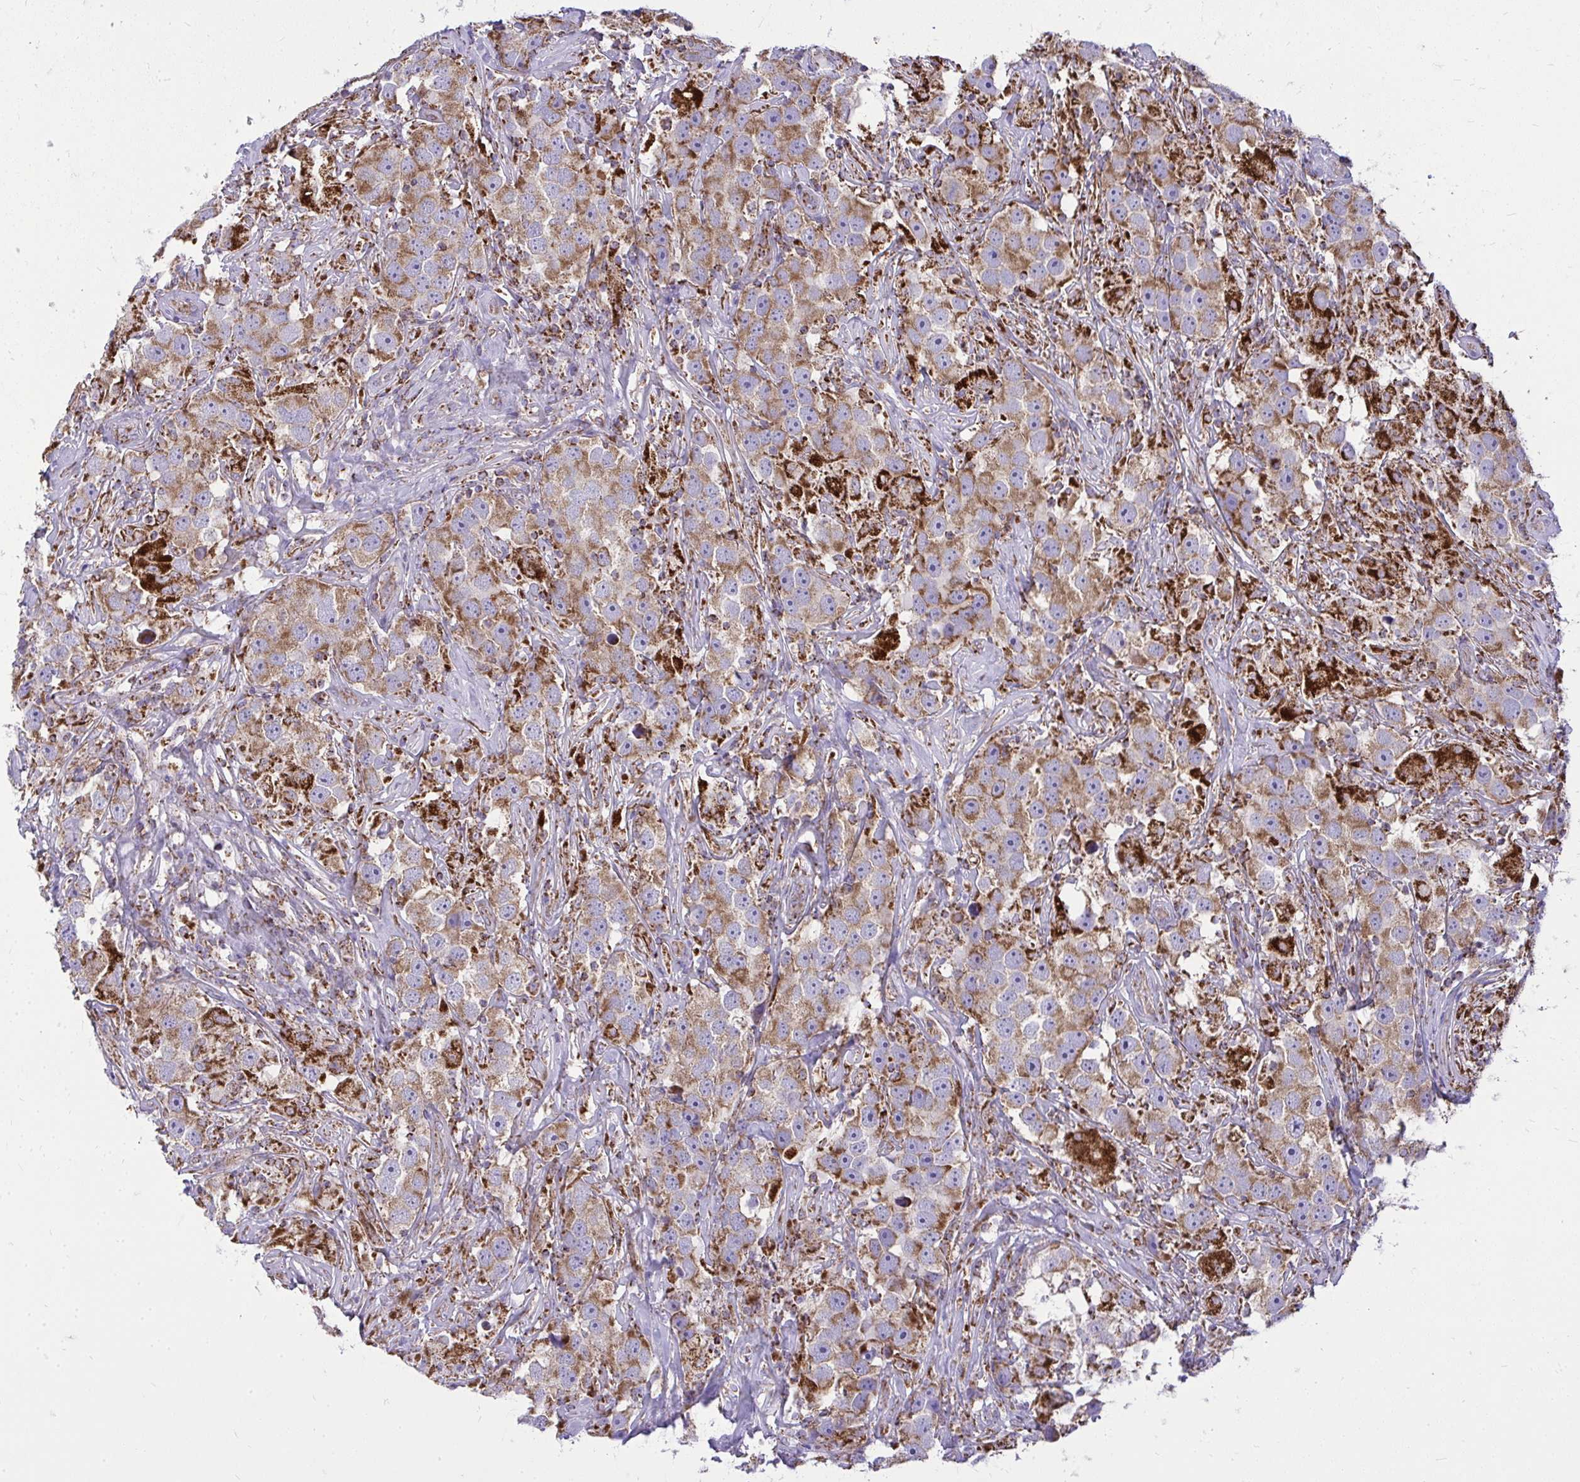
{"staining": {"intensity": "moderate", "quantity": ">75%", "location": "cytoplasmic/membranous"}, "tissue": "testis cancer", "cell_type": "Tumor cells", "image_type": "cancer", "snomed": [{"axis": "morphology", "description": "Seminoma, NOS"}, {"axis": "topography", "description": "Testis"}], "caption": "Immunohistochemical staining of human seminoma (testis) demonstrates medium levels of moderate cytoplasmic/membranous protein positivity in approximately >75% of tumor cells.", "gene": "SPTBN2", "patient": {"sex": "male", "age": 49}}